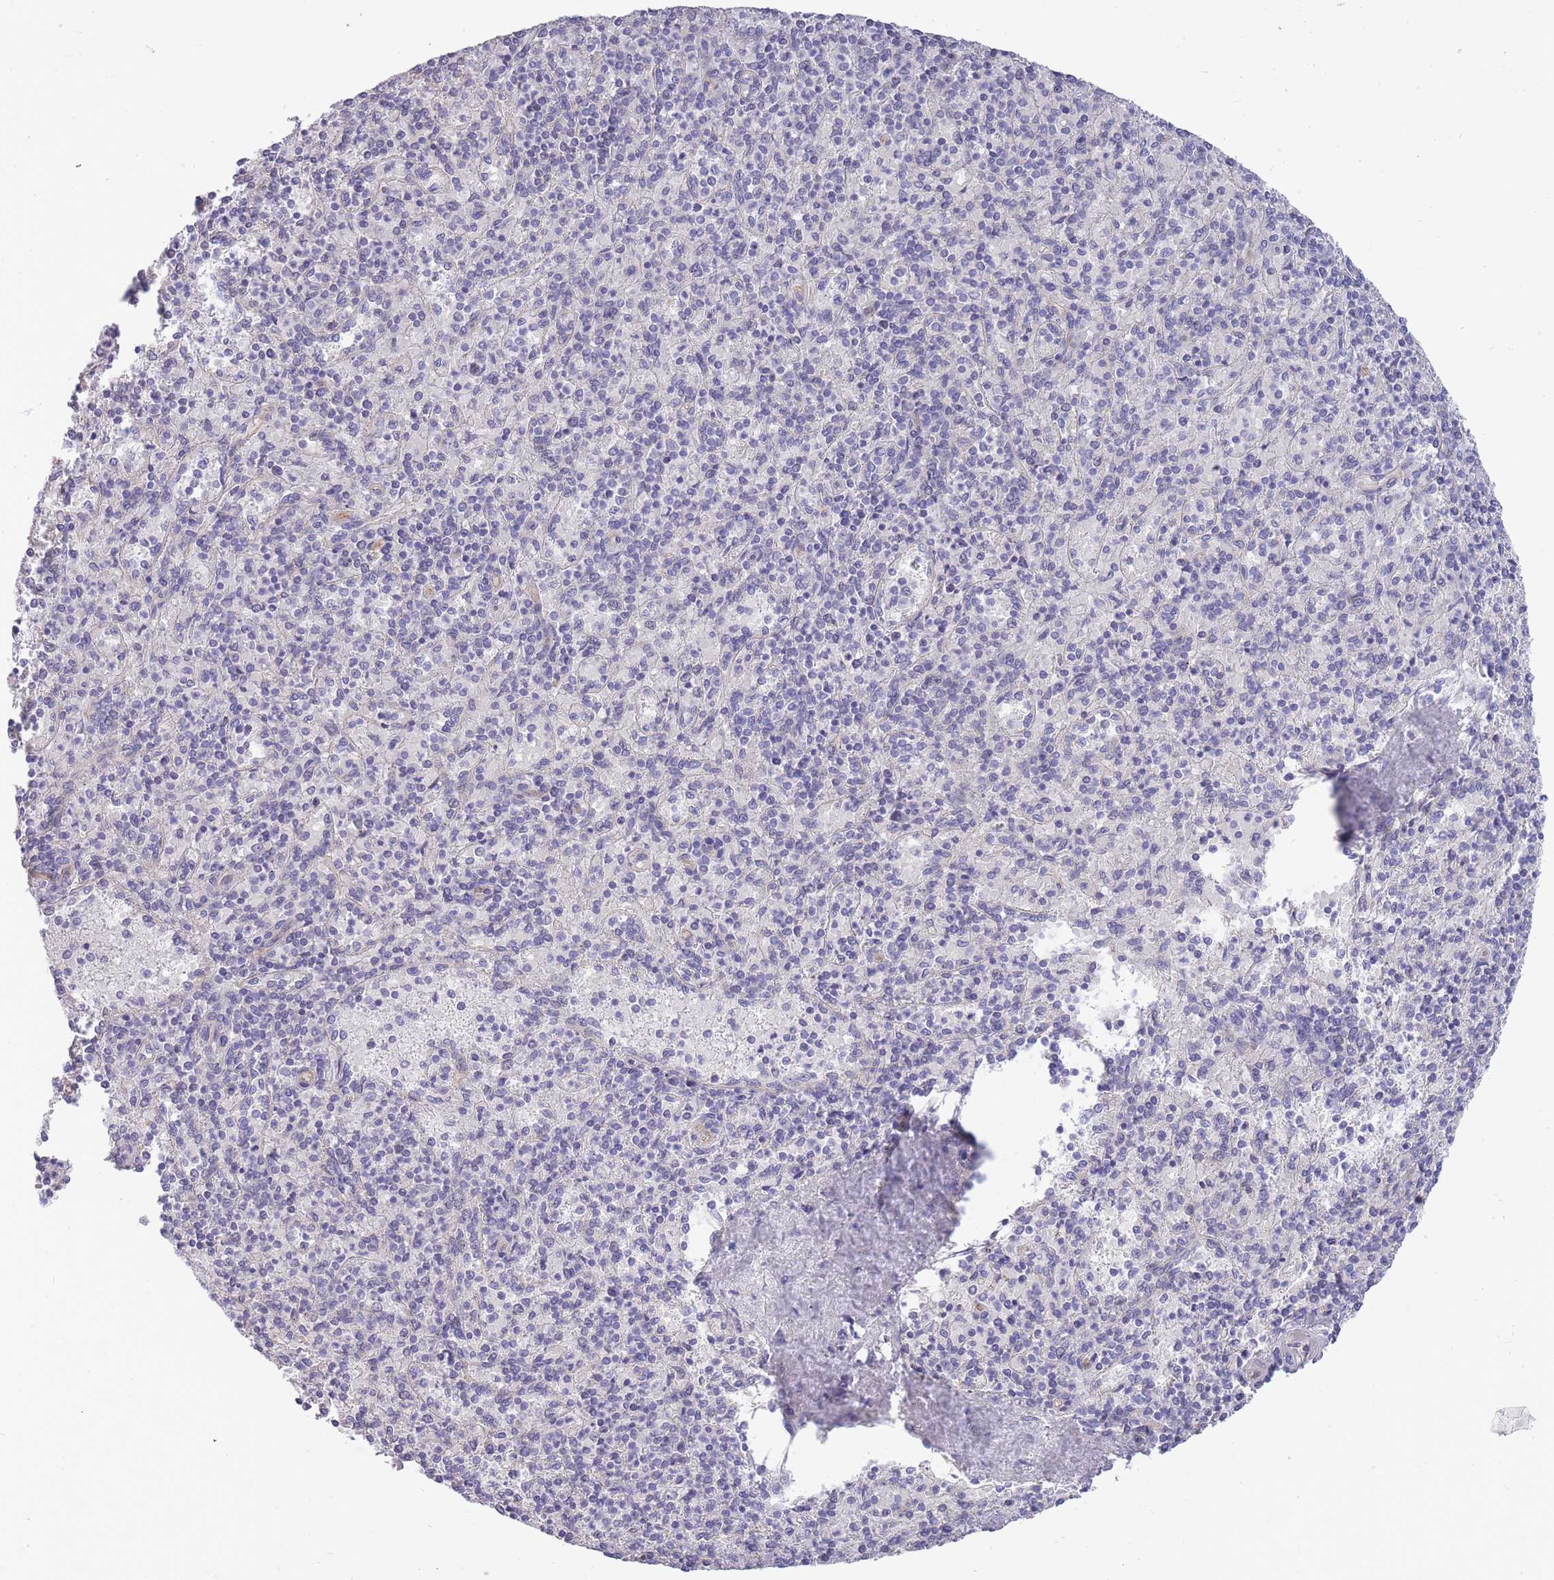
{"staining": {"intensity": "negative", "quantity": "none", "location": "none"}, "tissue": "spleen", "cell_type": "Cells in red pulp", "image_type": "normal", "snomed": [{"axis": "morphology", "description": "Normal tissue, NOS"}, {"axis": "topography", "description": "Spleen"}], "caption": "Normal spleen was stained to show a protein in brown. There is no significant staining in cells in red pulp. Brightfield microscopy of immunohistochemistry stained with DAB (brown) and hematoxylin (blue), captured at high magnification.", "gene": "C19orf25", "patient": {"sex": "male", "age": 82}}